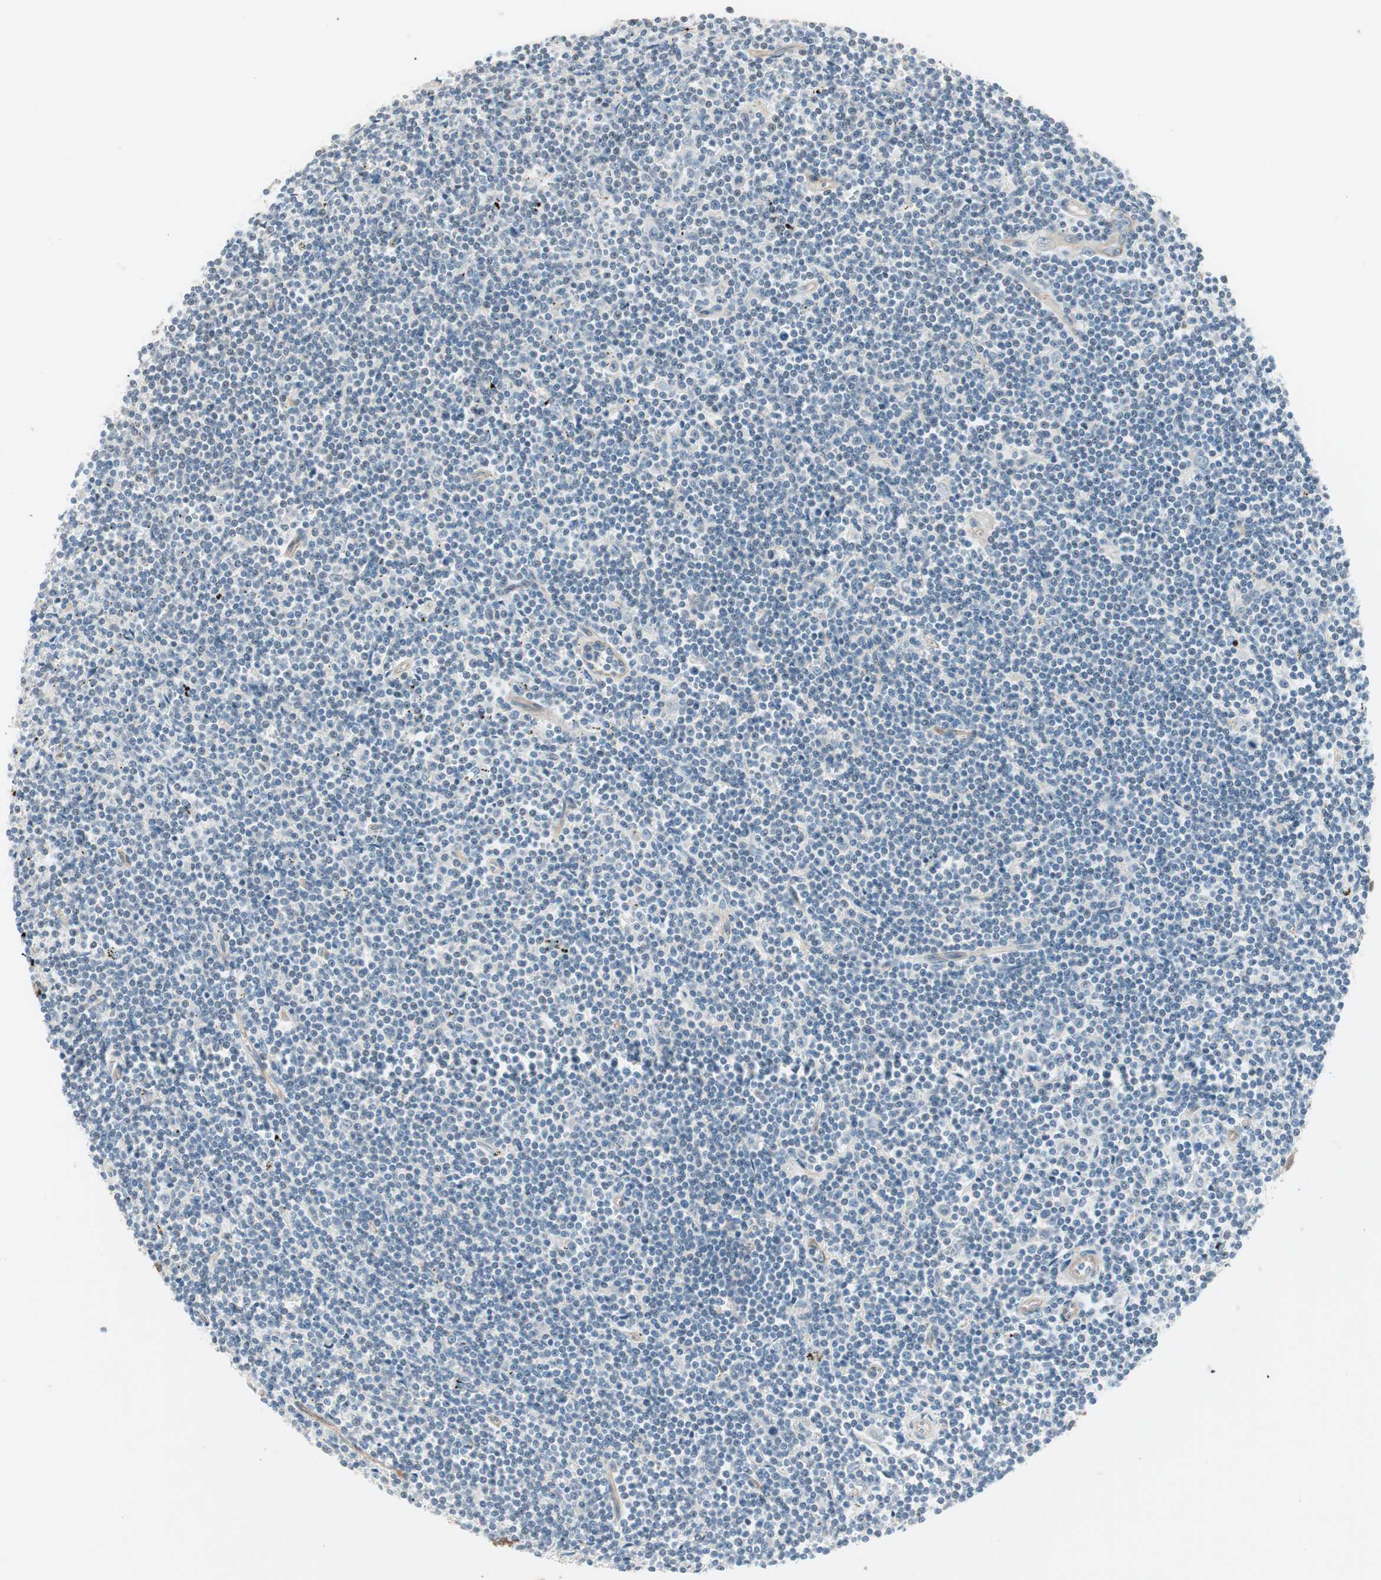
{"staining": {"intensity": "negative", "quantity": "none", "location": "none"}, "tissue": "lymphoma", "cell_type": "Tumor cells", "image_type": "cancer", "snomed": [{"axis": "morphology", "description": "Malignant lymphoma, non-Hodgkin's type, Low grade"}, {"axis": "topography", "description": "Spleen"}], "caption": "The micrograph reveals no significant positivity in tumor cells of lymphoma. Nuclei are stained in blue.", "gene": "ITGB4", "patient": {"sex": "male", "age": 76}}